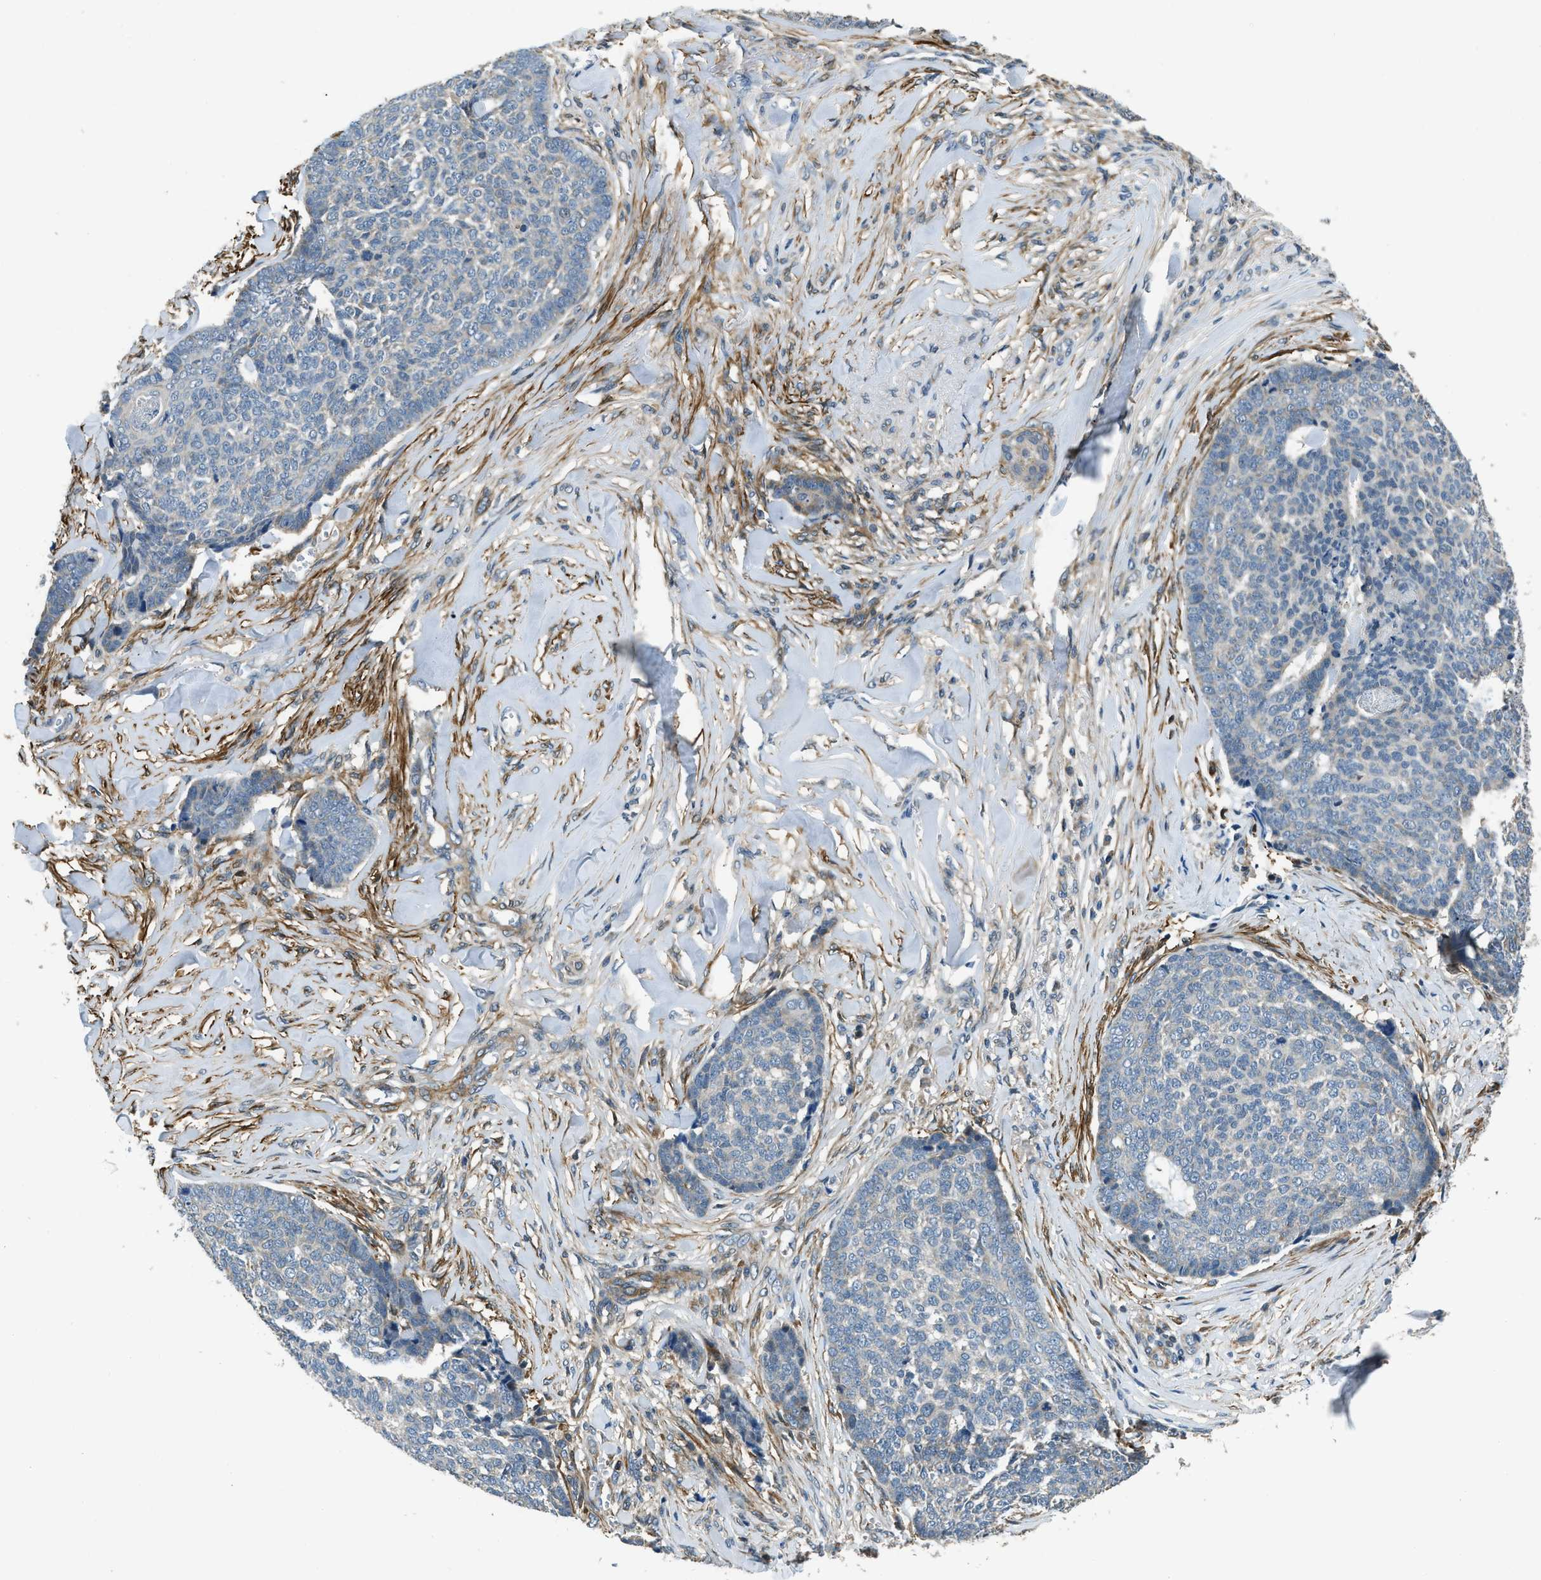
{"staining": {"intensity": "negative", "quantity": "none", "location": "none"}, "tissue": "skin cancer", "cell_type": "Tumor cells", "image_type": "cancer", "snomed": [{"axis": "morphology", "description": "Basal cell carcinoma"}, {"axis": "topography", "description": "Skin"}], "caption": "Tumor cells are negative for protein expression in human basal cell carcinoma (skin).", "gene": "NUDCD3", "patient": {"sex": "male", "age": 84}}